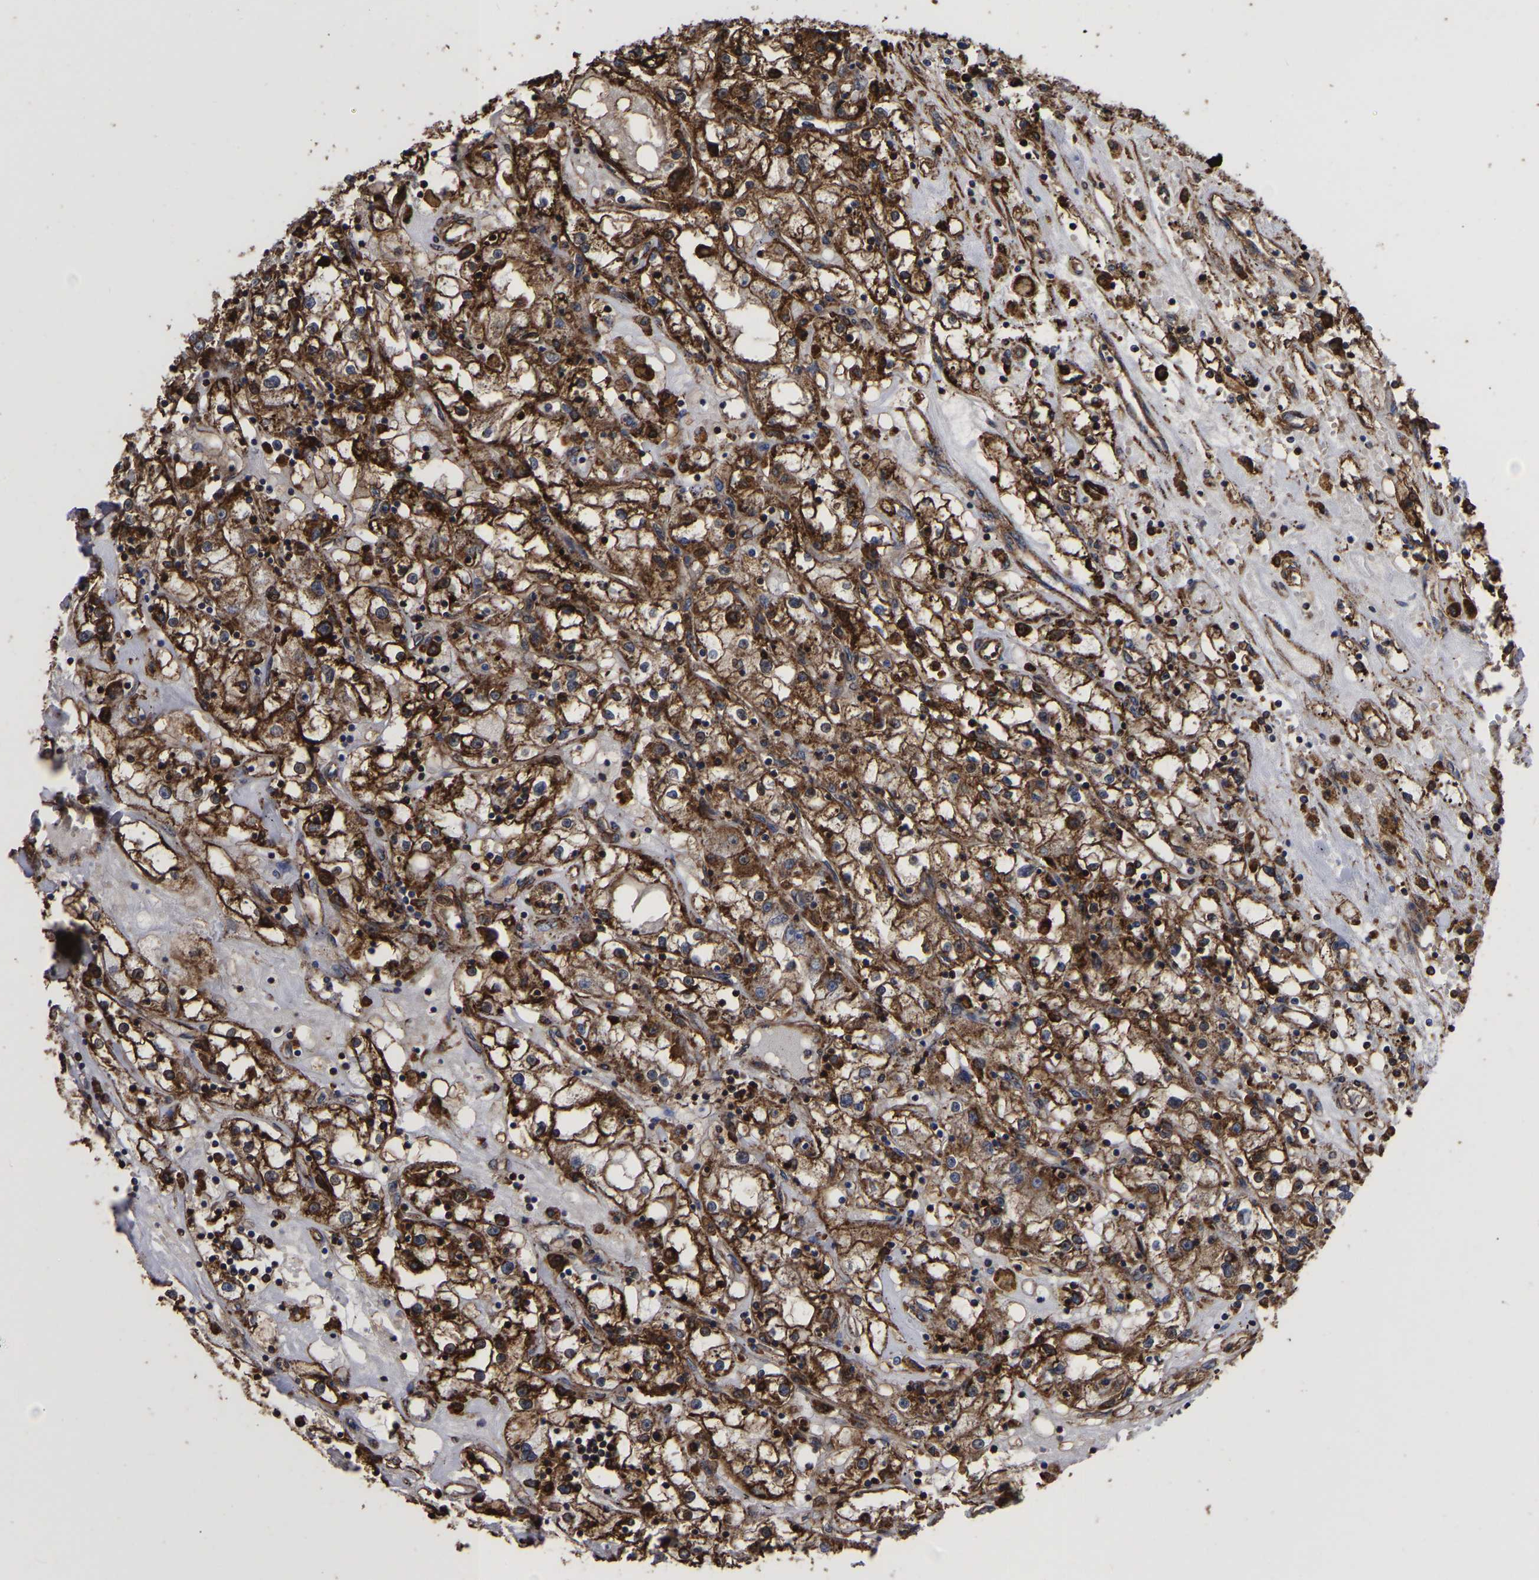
{"staining": {"intensity": "strong", "quantity": ">75%", "location": "cytoplasmic/membranous"}, "tissue": "renal cancer", "cell_type": "Tumor cells", "image_type": "cancer", "snomed": [{"axis": "morphology", "description": "Adenocarcinoma, NOS"}, {"axis": "topography", "description": "Kidney"}], "caption": "This micrograph demonstrates immunohistochemistry (IHC) staining of renal adenocarcinoma, with high strong cytoplasmic/membranous positivity in approximately >75% of tumor cells.", "gene": "LIF", "patient": {"sex": "male", "age": 56}}